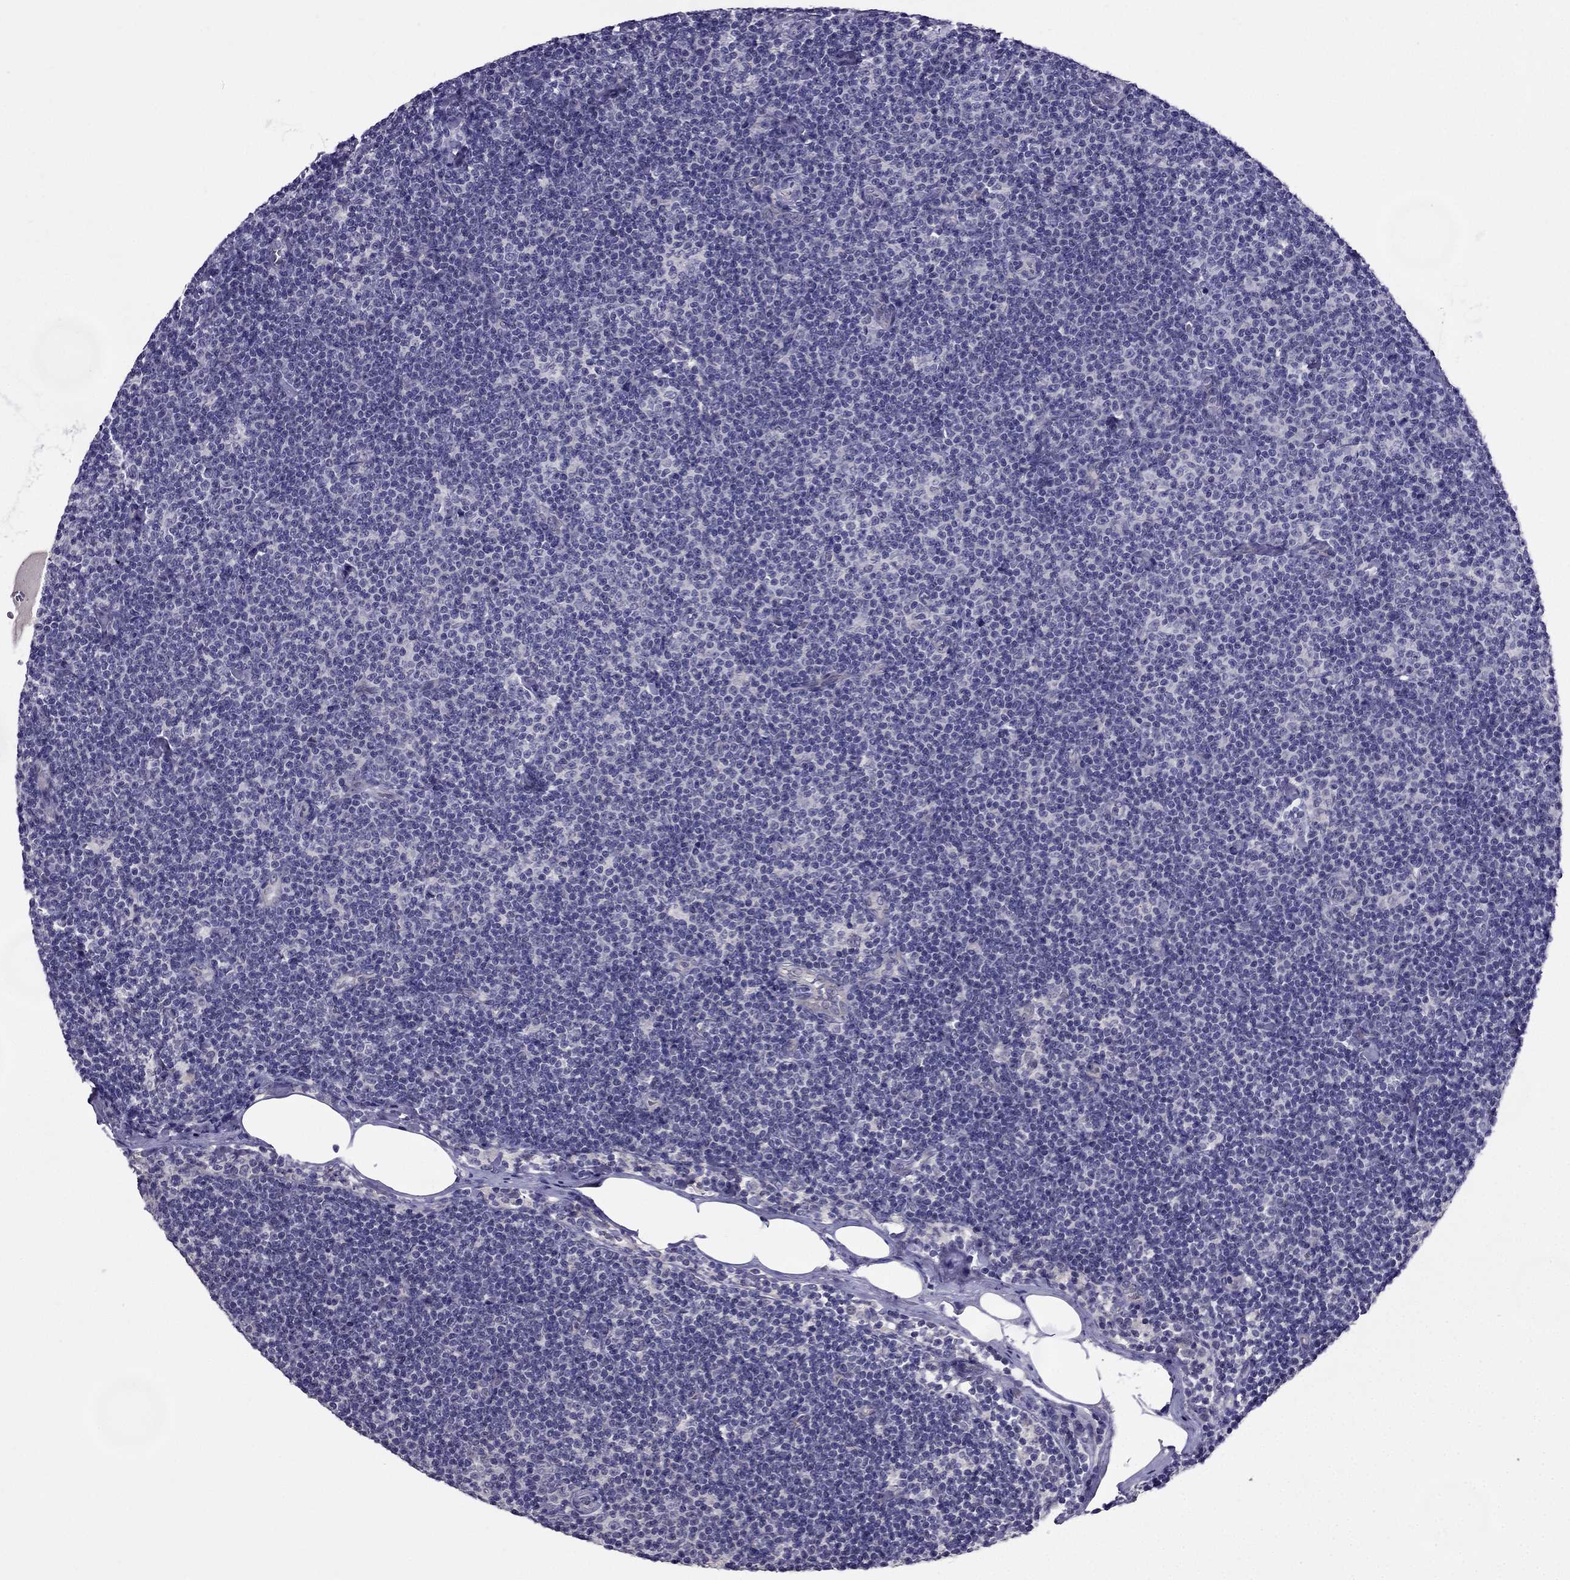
{"staining": {"intensity": "negative", "quantity": "none", "location": "none"}, "tissue": "lymphoma", "cell_type": "Tumor cells", "image_type": "cancer", "snomed": [{"axis": "morphology", "description": "Malignant lymphoma, non-Hodgkin's type, Low grade"}, {"axis": "topography", "description": "Lymph node"}], "caption": "The IHC image has no significant positivity in tumor cells of malignant lymphoma, non-Hodgkin's type (low-grade) tissue. (DAB (3,3'-diaminobenzidine) IHC visualized using brightfield microscopy, high magnification).", "gene": "DUSP15", "patient": {"sex": "male", "age": 81}}